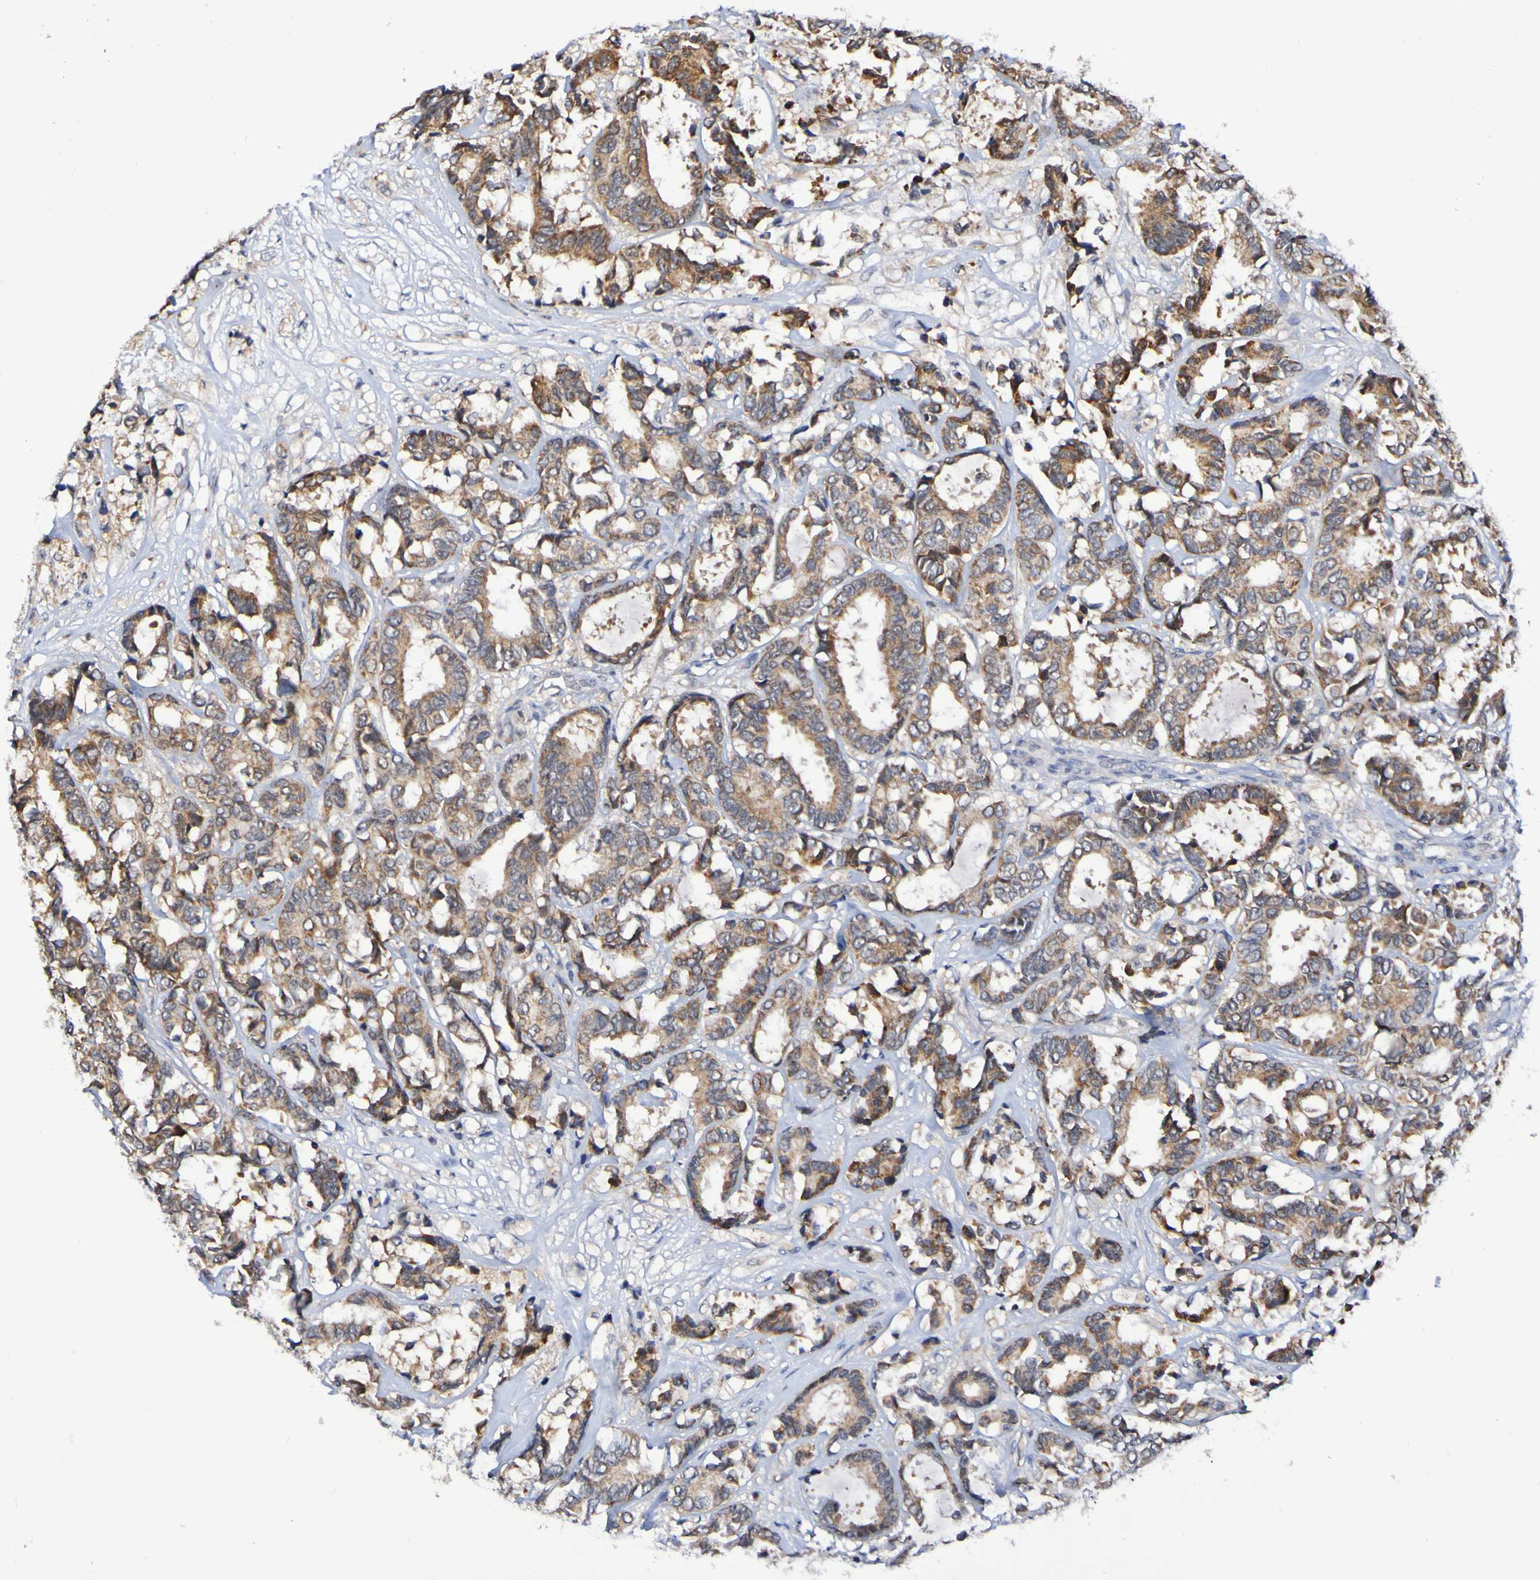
{"staining": {"intensity": "moderate", "quantity": ">75%", "location": "cytoplasmic/membranous"}, "tissue": "breast cancer", "cell_type": "Tumor cells", "image_type": "cancer", "snomed": [{"axis": "morphology", "description": "Duct carcinoma"}, {"axis": "topography", "description": "Breast"}], "caption": "IHC image of neoplastic tissue: human breast cancer stained using immunohistochemistry reveals medium levels of moderate protein expression localized specifically in the cytoplasmic/membranous of tumor cells, appearing as a cytoplasmic/membranous brown color.", "gene": "PTP4A2", "patient": {"sex": "female", "age": 87}}